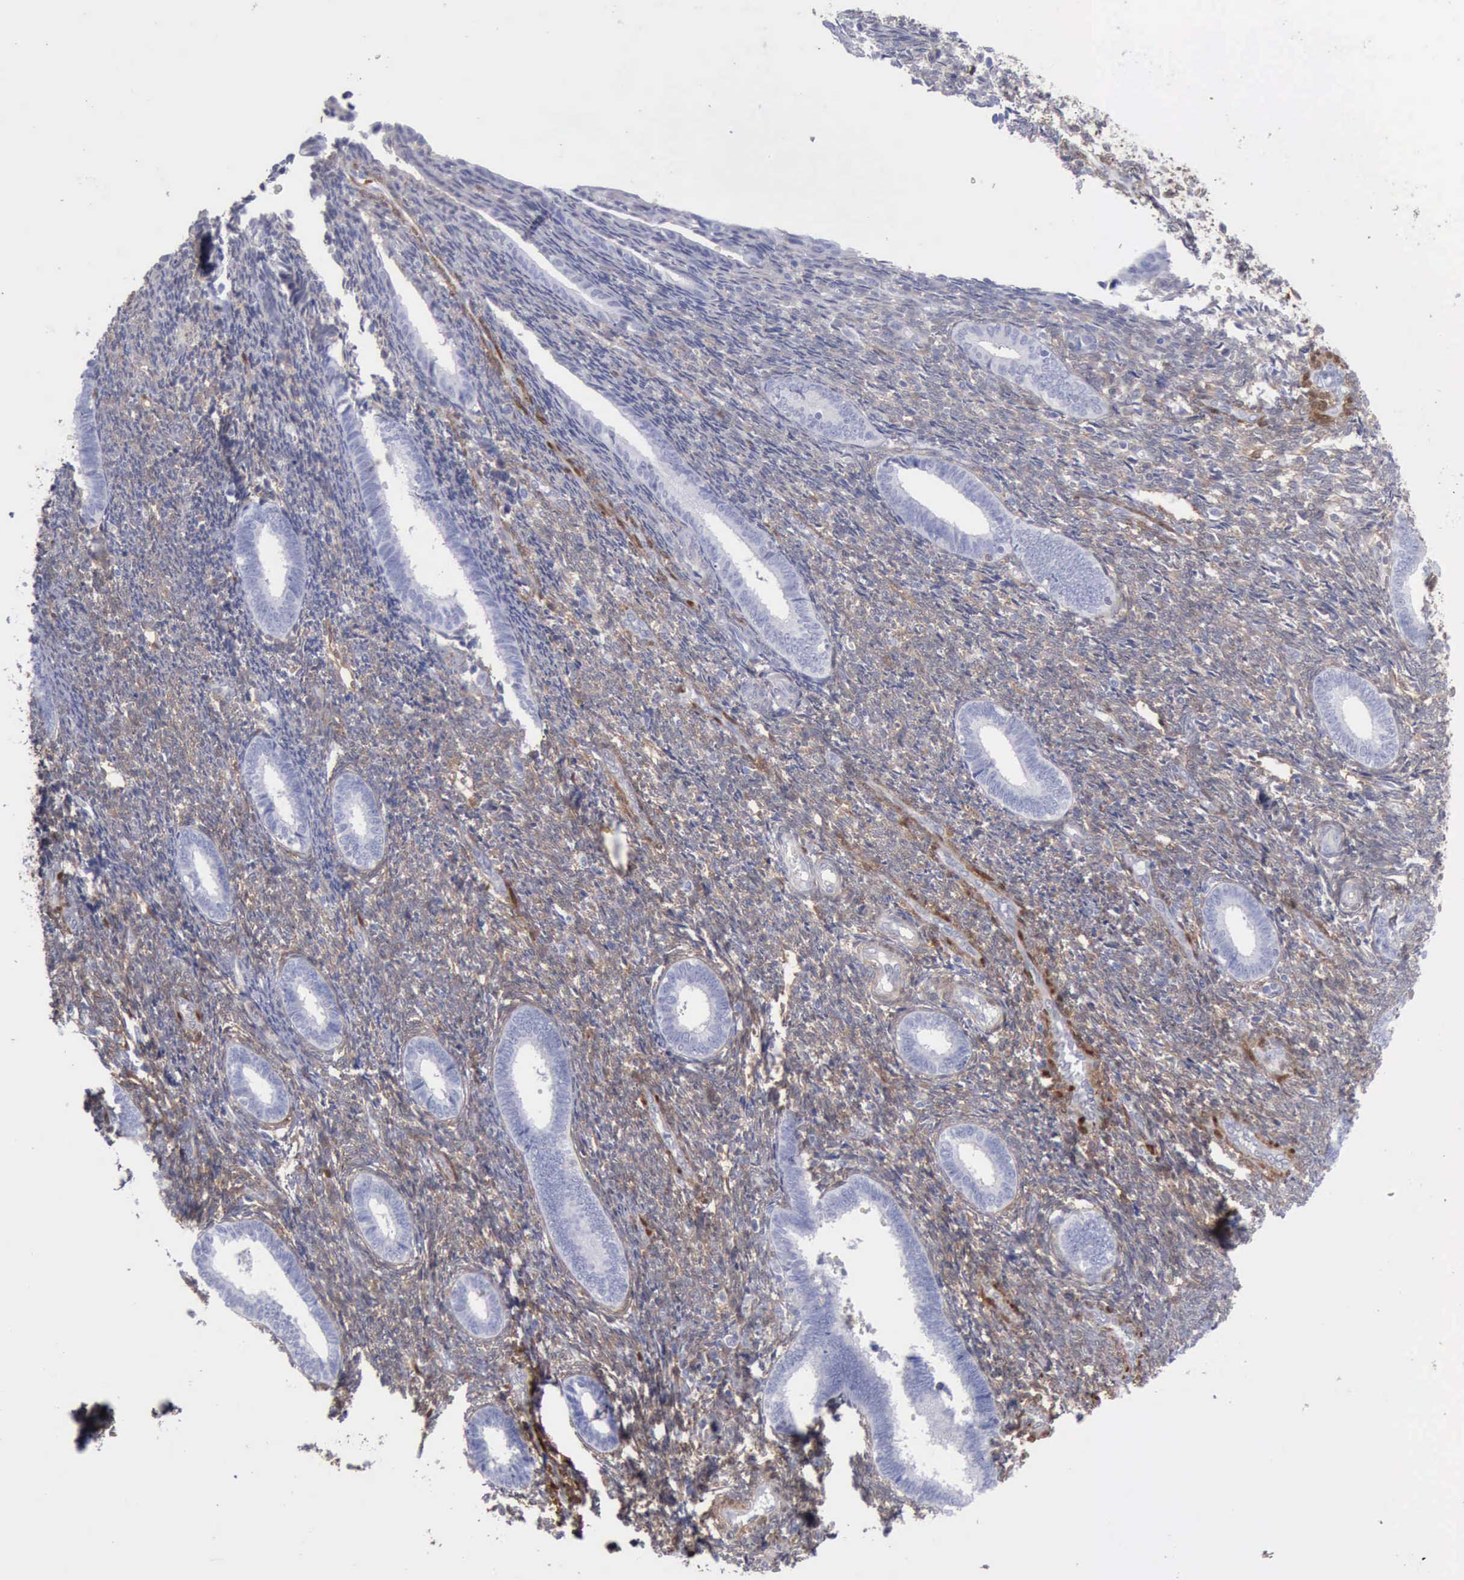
{"staining": {"intensity": "weak", "quantity": ">75%", "location": "cytoplasmic/membranous"}, "tissue": "endometrium", "cell_type": "Cells in endometrial stroma", "image_type": "normal", "snomed": [{"axis": "morphology", "description": "Normal tissue, NOS"}, {"axis": "topography", "description": "Endometrium"}], "caption": "A low amount of weak cytoplasmic/membranous positivity is appreciated in approximately >75% of cells in endometrial stroma in benign endometrium.", "gene": "FHL1", "patient": {"sex": "female", "age": 27}}